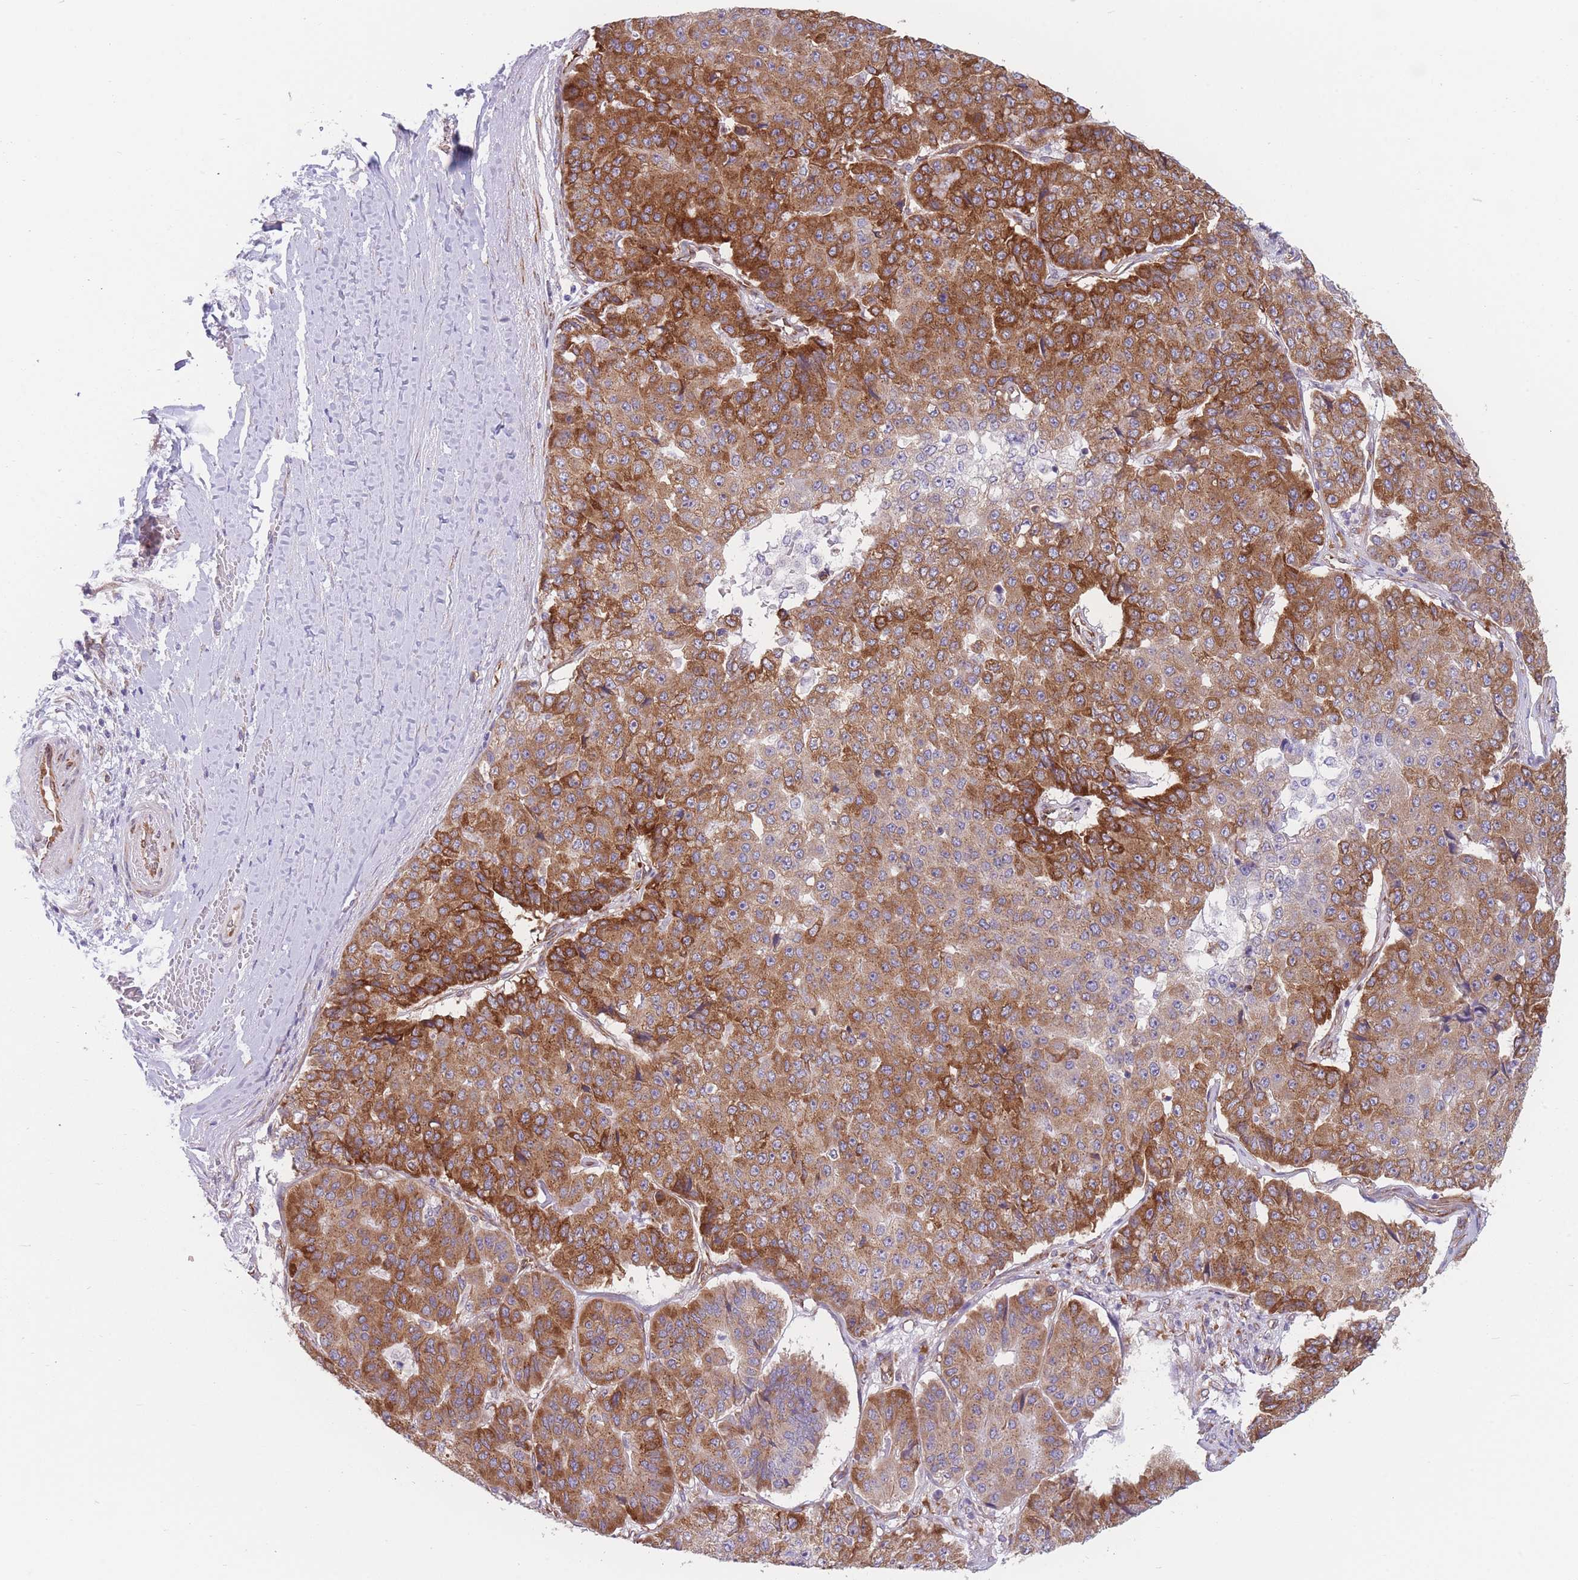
{"staining": {"intensity": "strong", "quantity": ">75%", "location": "cytoplasmic/membranous"}, "tissue": "pancreatic cancer", "cell_type": "Tumor cells", "image_type": "cancer", "snomed": [{"axis": "morphology", "description": "Adenocarcinoma, NOS"}, {"axis": "topography", "description": "Pancreas"}], "caption": "Human pancreatic cancer (adenocarcinoma) stained with a brown dye demonstrates strong cytoplasmic/membranous positive expression in about >75% of tumor cells.", "gene": "AK9", "patient": {"sex": "male", "age": 50}}